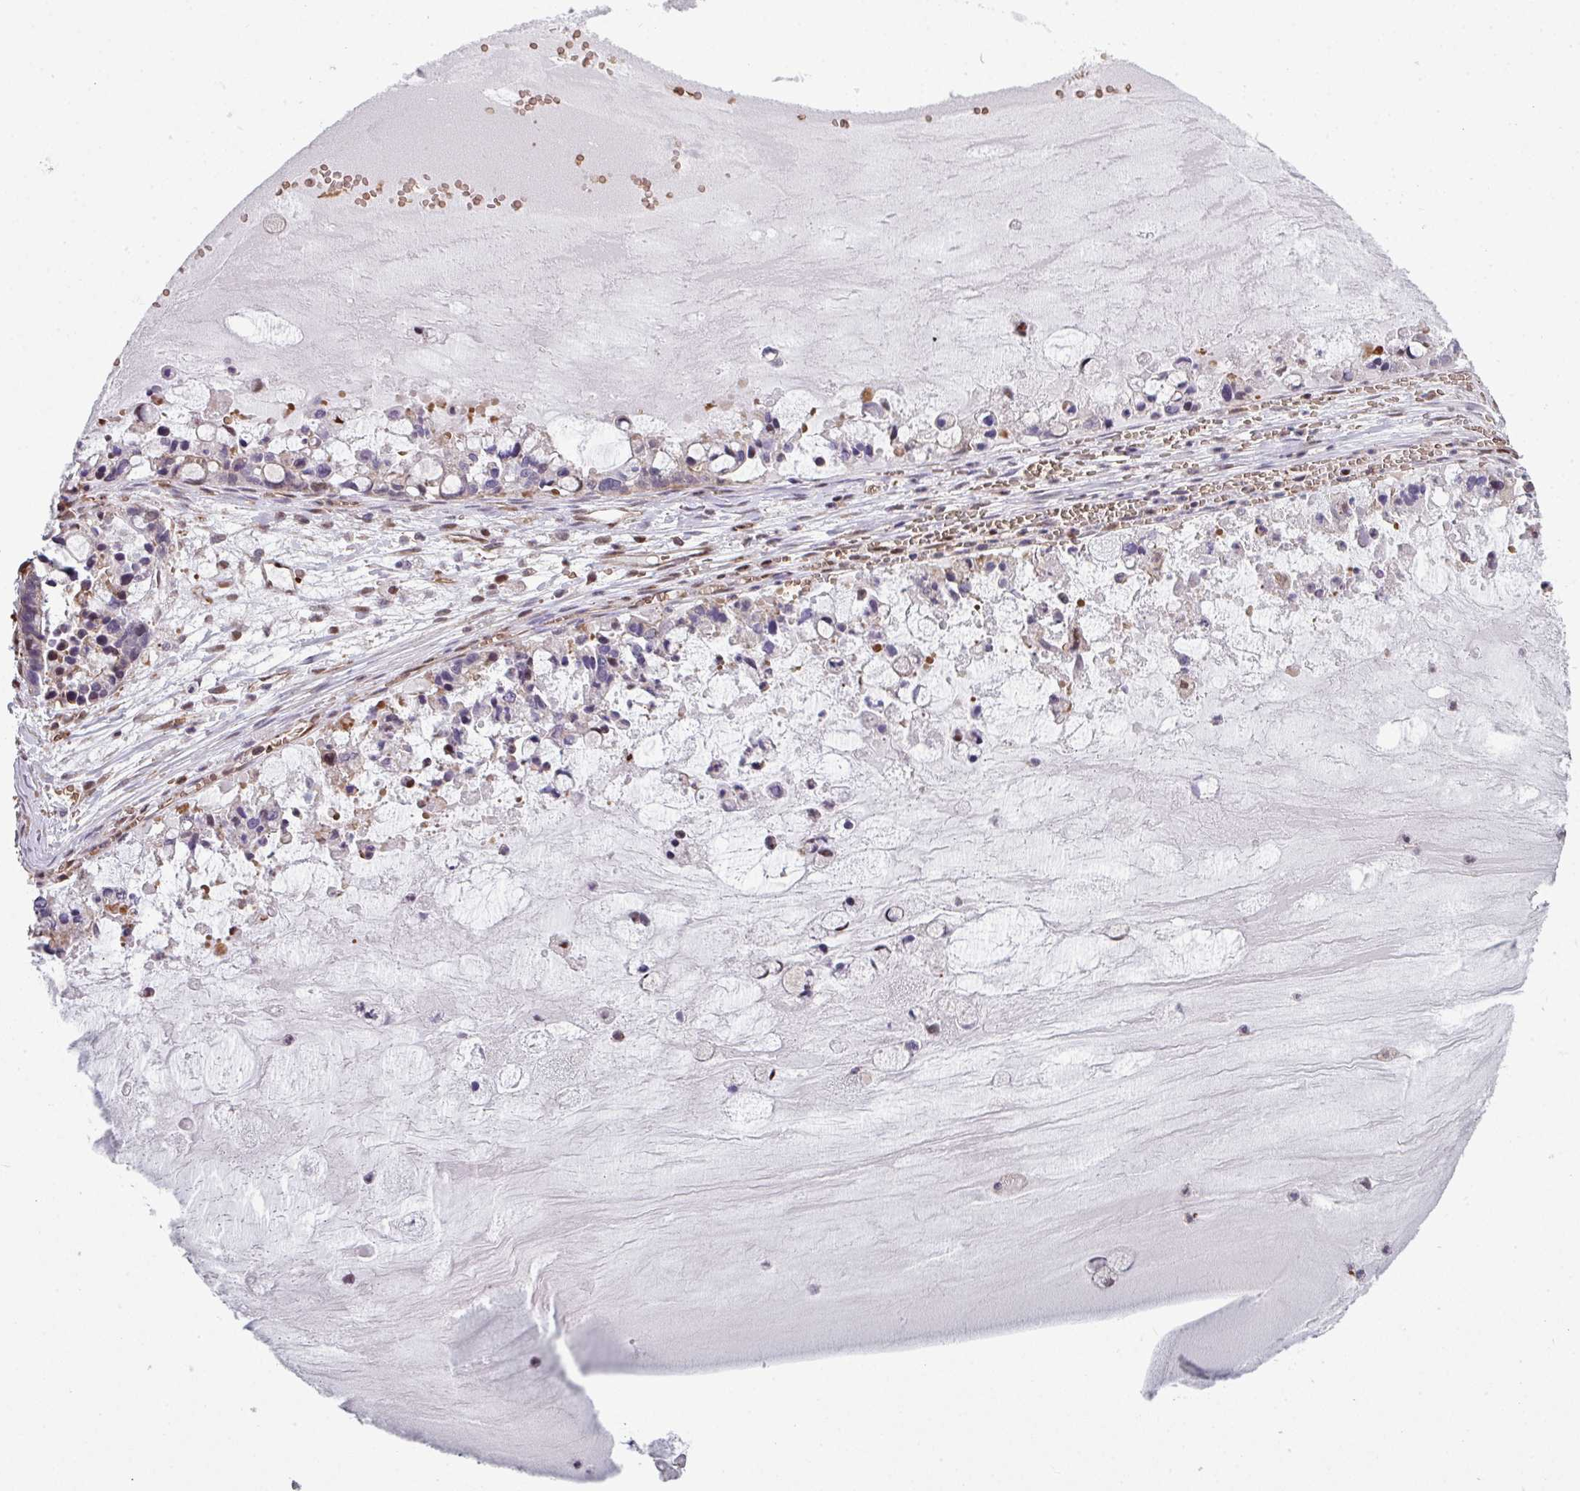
{"staining": {"intensity": "weak", "quantity": "<25%", "location": "nuclear"}, "tissue": "ovarian cancer", "cell_type": "Tumor cells", "image_type": "cancer", "snomed": [{"axis": "morphology", "description": "Cystadenocarcinoma, mucinous, NOS"}, {"axis": "topography", "description": "Ovary"}], "caption": "Immunohistochemistry of mucinous cystadenocarcinoma (ovarian) reveals no expression in tumor cells. (Immunohistochemistry, brightfield microscopy, high magnification).", "gene": "ANO9", "patient": {"sex": "female", "age": 63}}